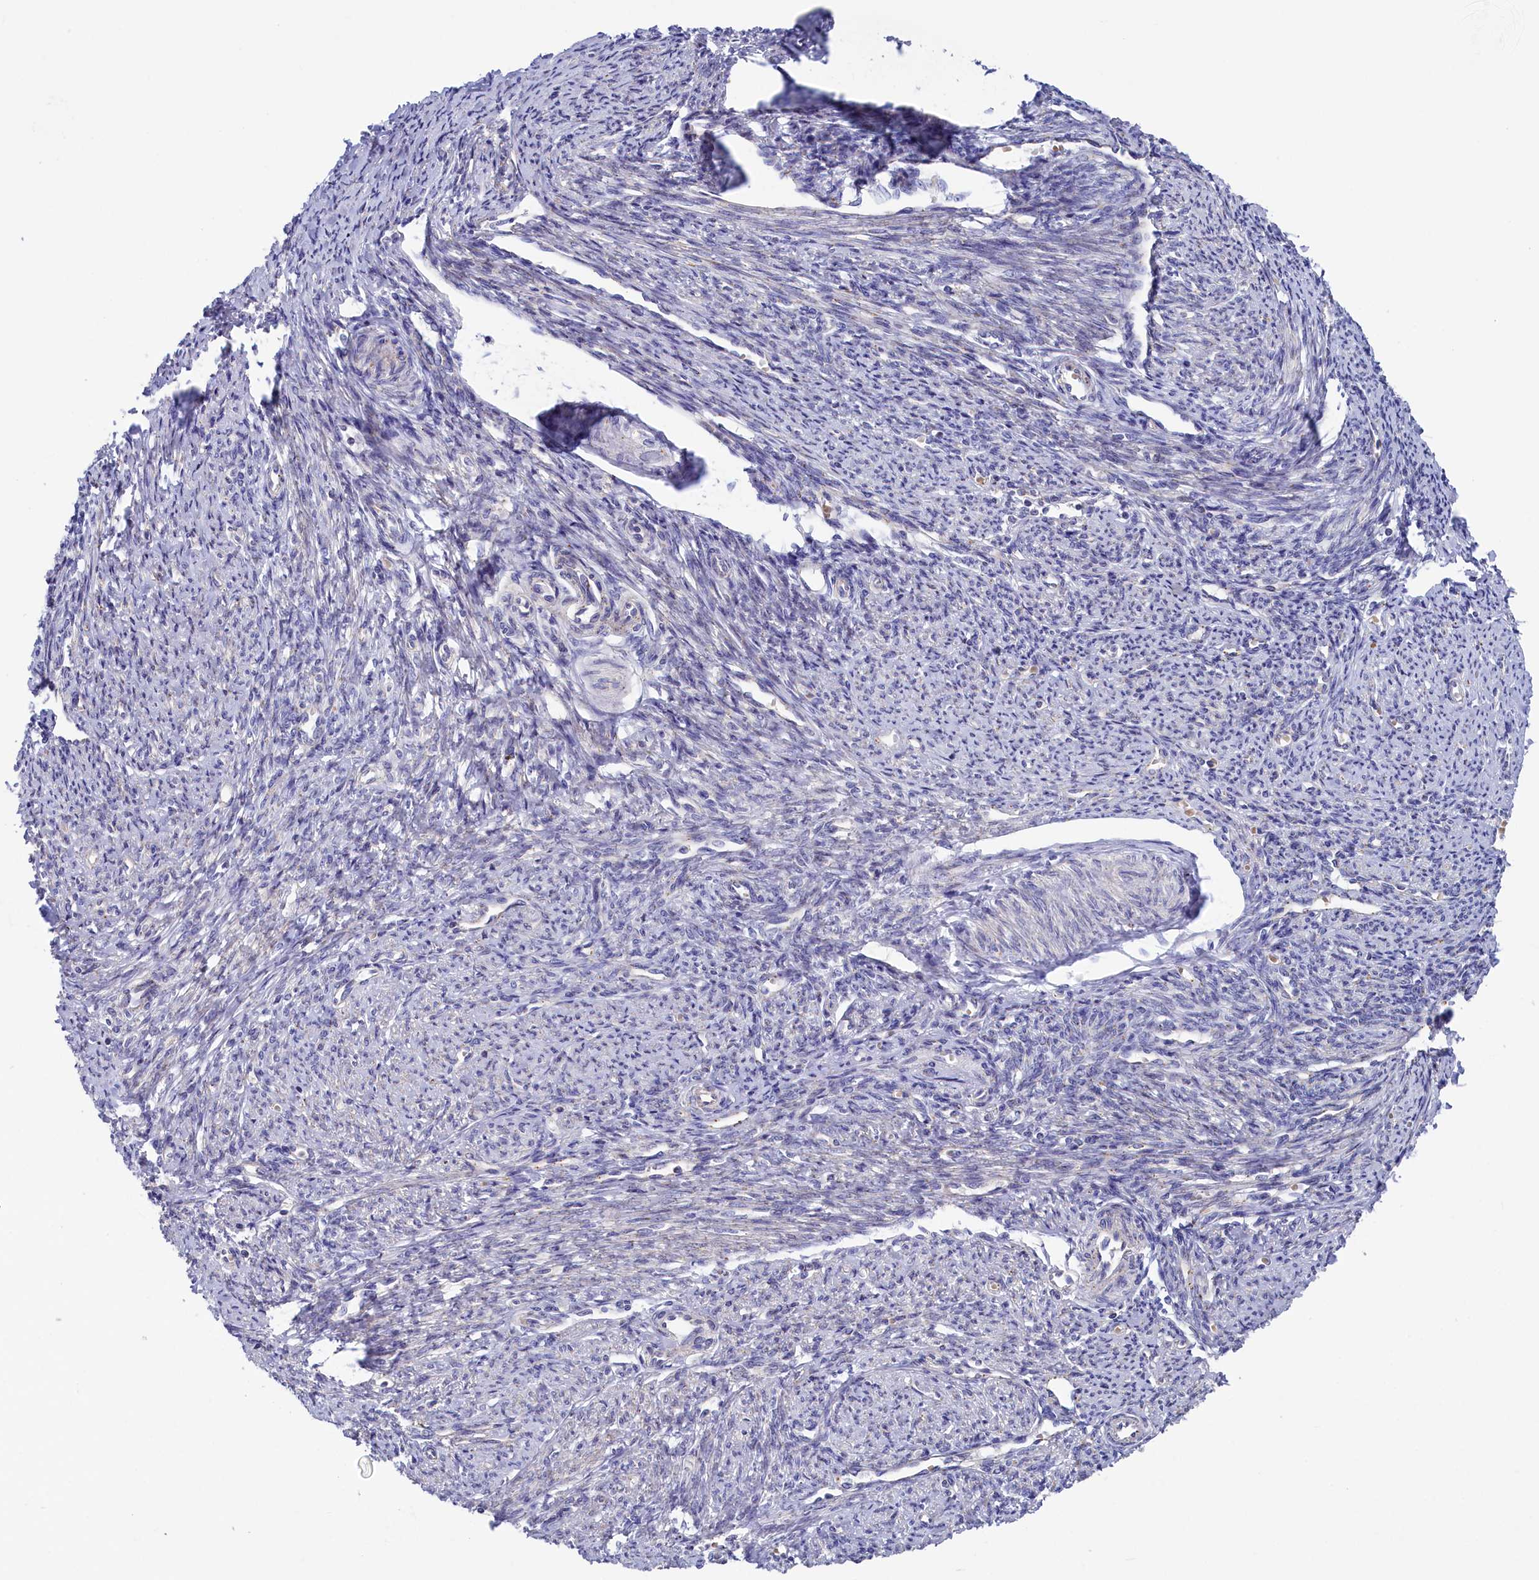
{"staining": {"intensity": "negative", "quantity": "none", "location": "none"}, "tissue": "smooth muscle", "cell_type": "Smooth muscle cells", "image_type": "normal", "snomed": [{"axis": "morphology", "description": "Normal tissue, NOS"}, {"axis": "topography", "description": "Smooth muscle"}, {"axis": "topography", "description": "Uterus"}], "caption": "An immunohistochemistry (IHC) photomicrograph of benign smooth muscle is shown. There is no staining in smooth muscle cells of smooth muscle. (Immunohistochemistry (ihc), brightfield microscopy, high magnification).", "gene": "HYKK", "patient": {"sex": "female", "age": 59}}